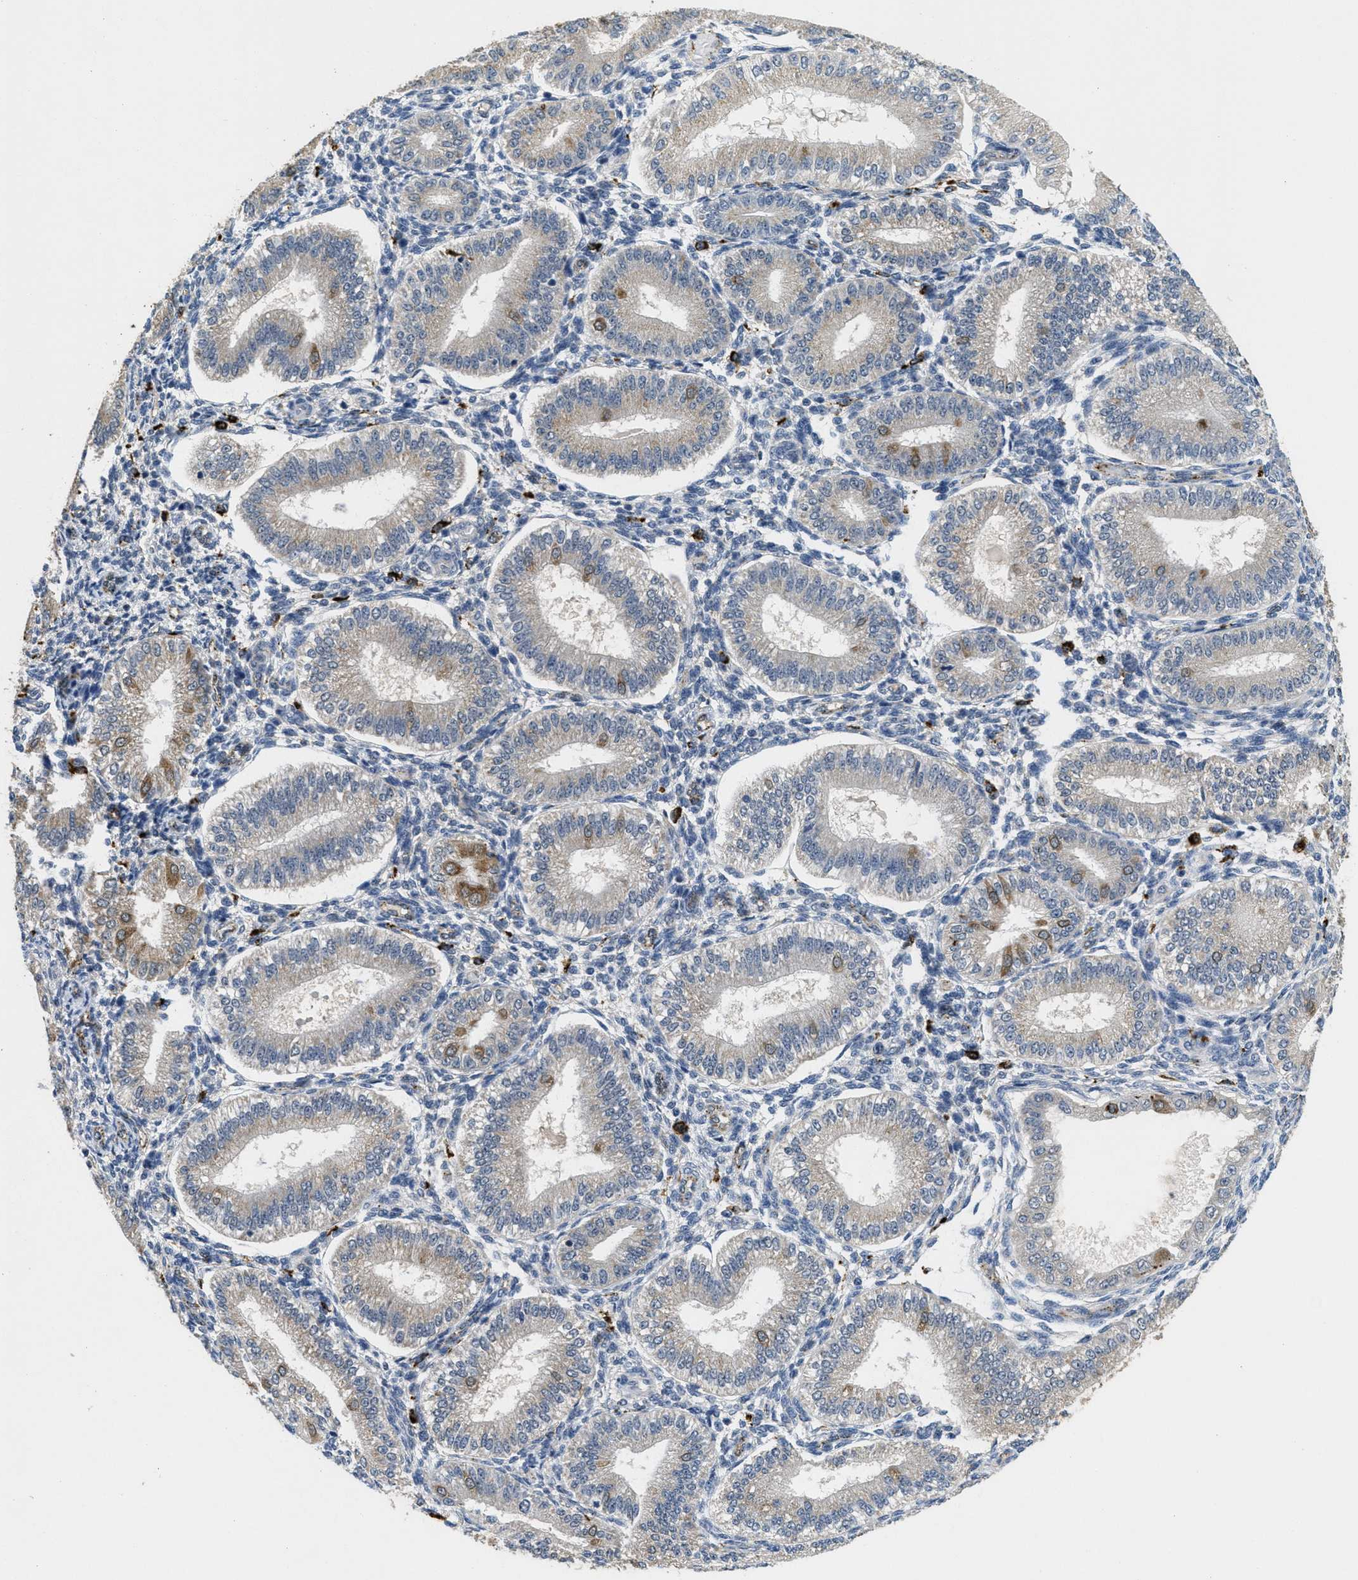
{"staining": {"intensity": "negative", "quantity": "none", "location": "none"}, "tissue": "endometrium", "cell_type": "Cells in endometrial stroma", "image_type": "normal", "snomed": [{"axis": "morphology", "description": "Normal tissue, NOS"}, {"axis": "topography", "description": "Endometrium"}], "caption": "A high-resolution micrograph shows immunohistochemistry staining of unremarkable endometrium, which displays no significant positivity in cells in endometrial stroma.", "gene": "BMPR2", "patient": {"sex": "female", "age": 39}}